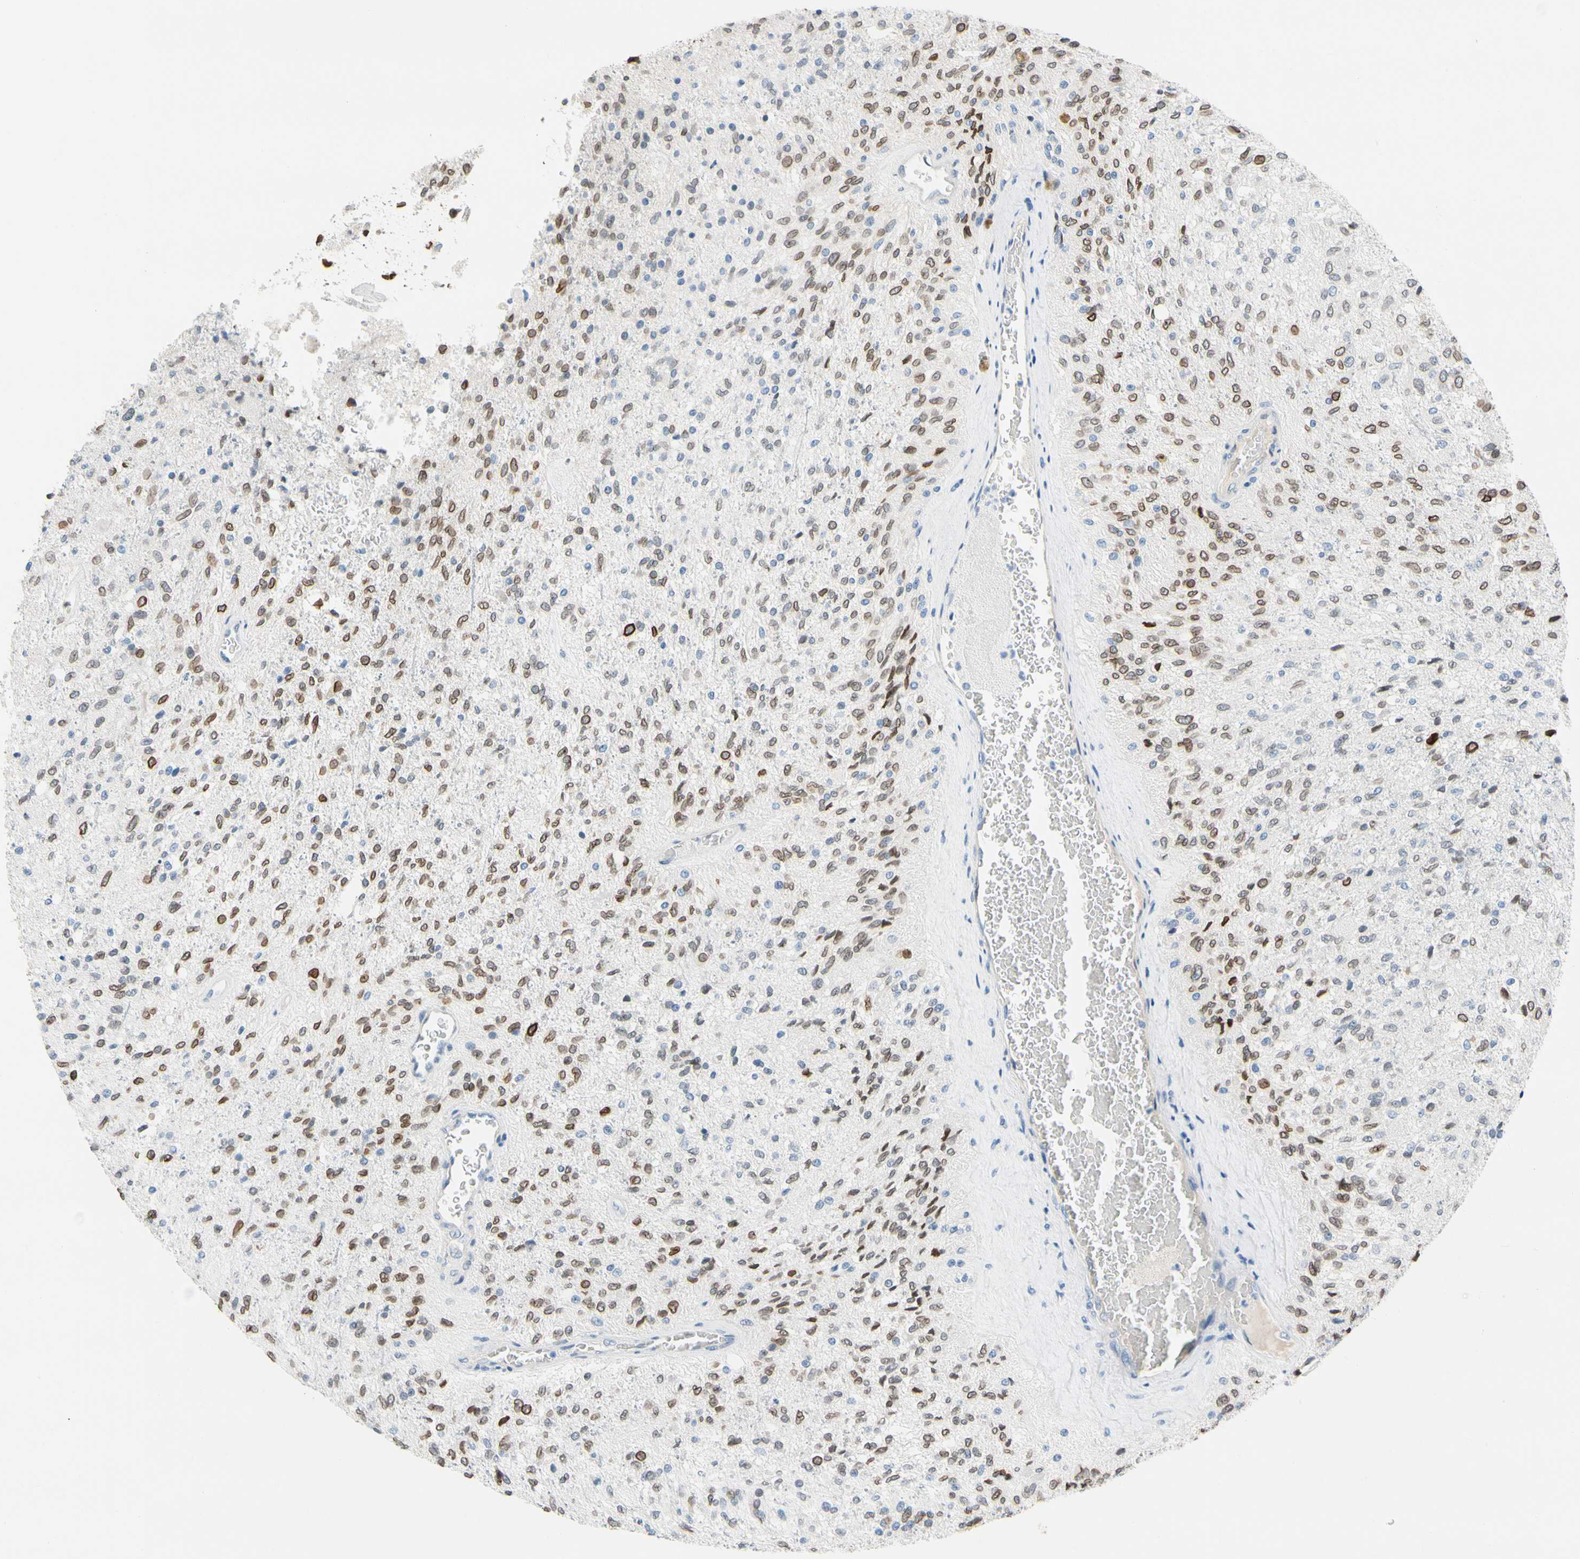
{"staining": {"intensity": "moderate", "quantity": "25%-75%", "location": "cytoplasmic/membranous,nuclear"}, "tissue": "glioma", "cell_type": "Tumor cells", "image_type": "cancer", "snomed": [{"axis": "morphology", "description": "Normal tissue, NOS"}, {"axis": "morphology", "description": "Glioma, malignant, High grade"}, {"axis": "topography", "description": "Cerebral cortex"}], "caption": "Malignant high-grade glioma stained with IHC exhibits moderate cytoplasmic/membranous and nuclear positivity in about 25%-75% of tumor cells.", "gene": "ZNF132", "patient": {"sex": "male", "age": 77}}